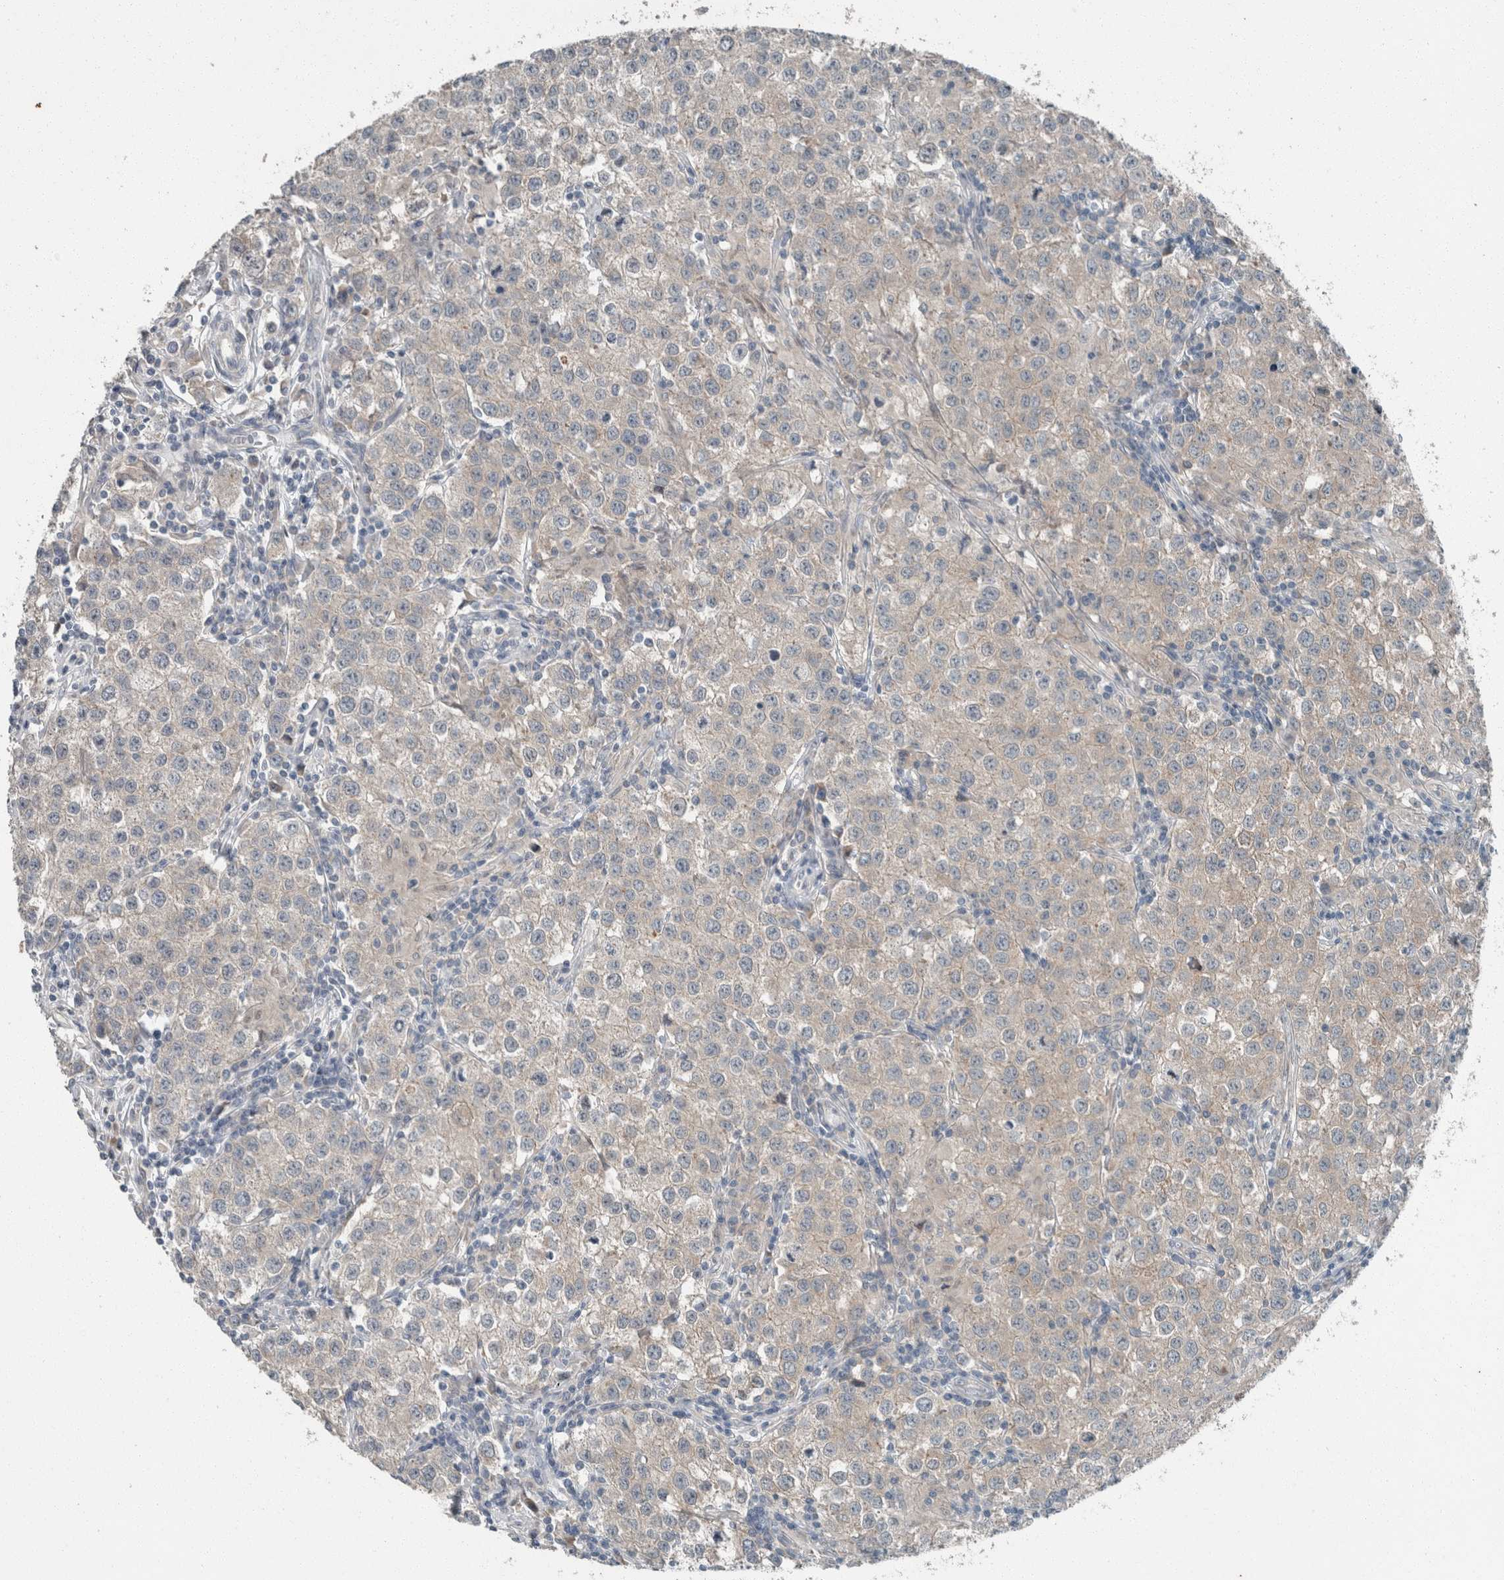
{"staining": {"intensity": "weak", "quantity": "25%-75%", "location": "cytoplasmic/membranous"}, "tissue": "testis cancer", "cell_type": "Tumor cells", "image_type": "cancer", "snomed": [{"axis": "morphology", "description": "Seminoma, NOS"}, {"axis": "morphology", "description": "Carcinoma, Embryonal, NOS"}, {"axis": "topography", "description": "Testis"}], "caption": "Protein expression analysis of human seminoma (testis) reveals weak cytoplasmic/membranous expression in approximately 25%-75% of tumor cells. Ihc stains the protein of interest in brown and the nuclei are stained blue.", "gene": "KNTC1", "patient": {"sex": "male", "age": 43}}